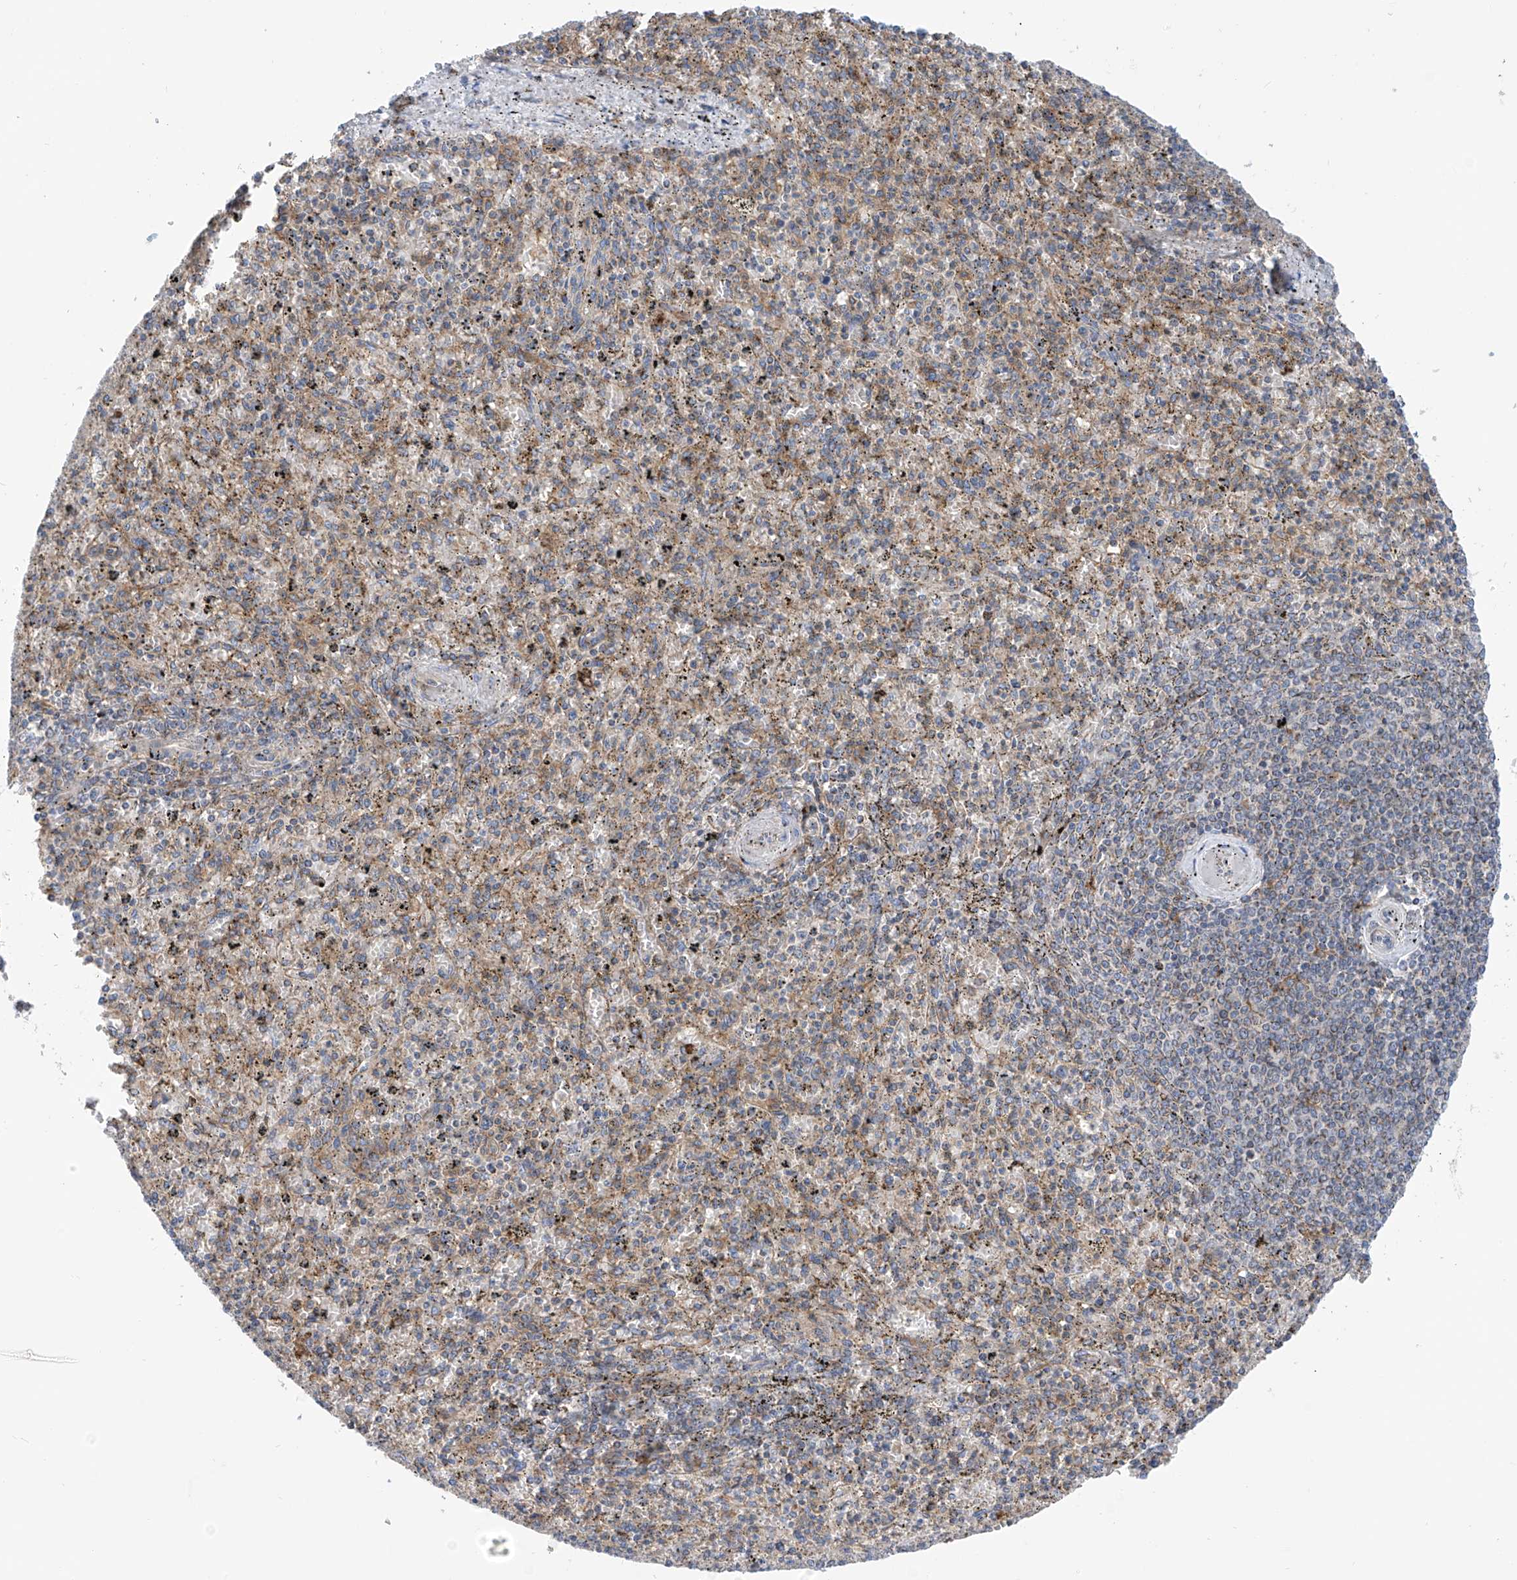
{"staining": {"intensity": "weak", "quantity": "25%-75%", "location": "cytoplasmic/membranous"}, "tissue": "spleen", "cell_type": "Cells in red pulp", "image_type": "normal", "snomed": [{"axis": "morphology", "description": "Normal tissue, NOS"}, {"axis": "topography", "description": "Spleen"}], "caption": "The histopathology image displays staining of unremarkable spleen, revealing weak cytoplasmic/membranous protein staining (brown color) within cells in red pulp. Nuclei are stained in blue.", "gene": "P2RX7", "patient": {"sex": "male", "age": 72}}